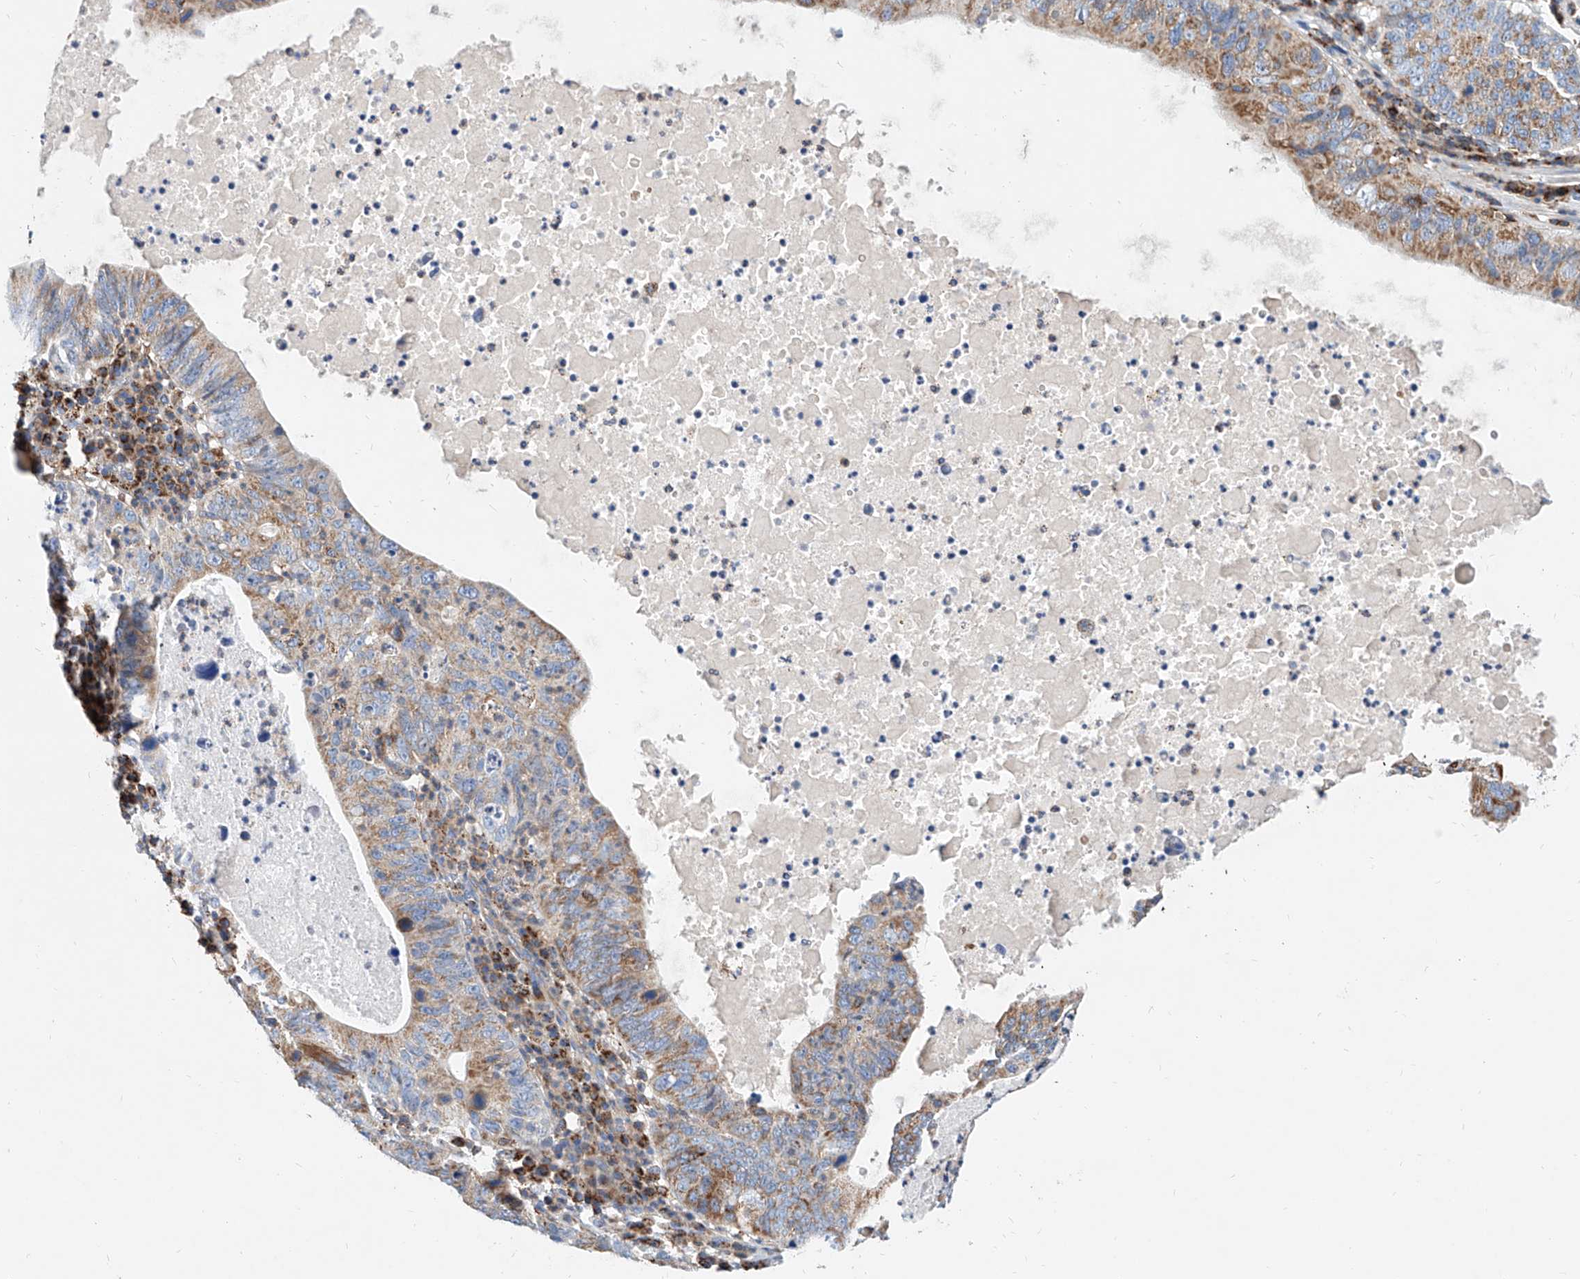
{"staining": {"intensity": "moderate", "quantity": ">75%", "location": "cytoplasmic/membranous"}, "tissue": "stomach cancer", "cell_type": "Tumor cells", "image_type": "cancer", "snomed": [{"axis": "morphology", "description": "Adenocarcinoma, NOS"}, {"axis": "topography", "description": "Stomach"}], "caption": "A brown stain labels moderate cytoplasmic/membranous positivity of a protein in human stomach cancer (adenocarcinoma) tumor cells.", "gene": "CPNE5", "patient": {"sex": "male", "age": 59}}